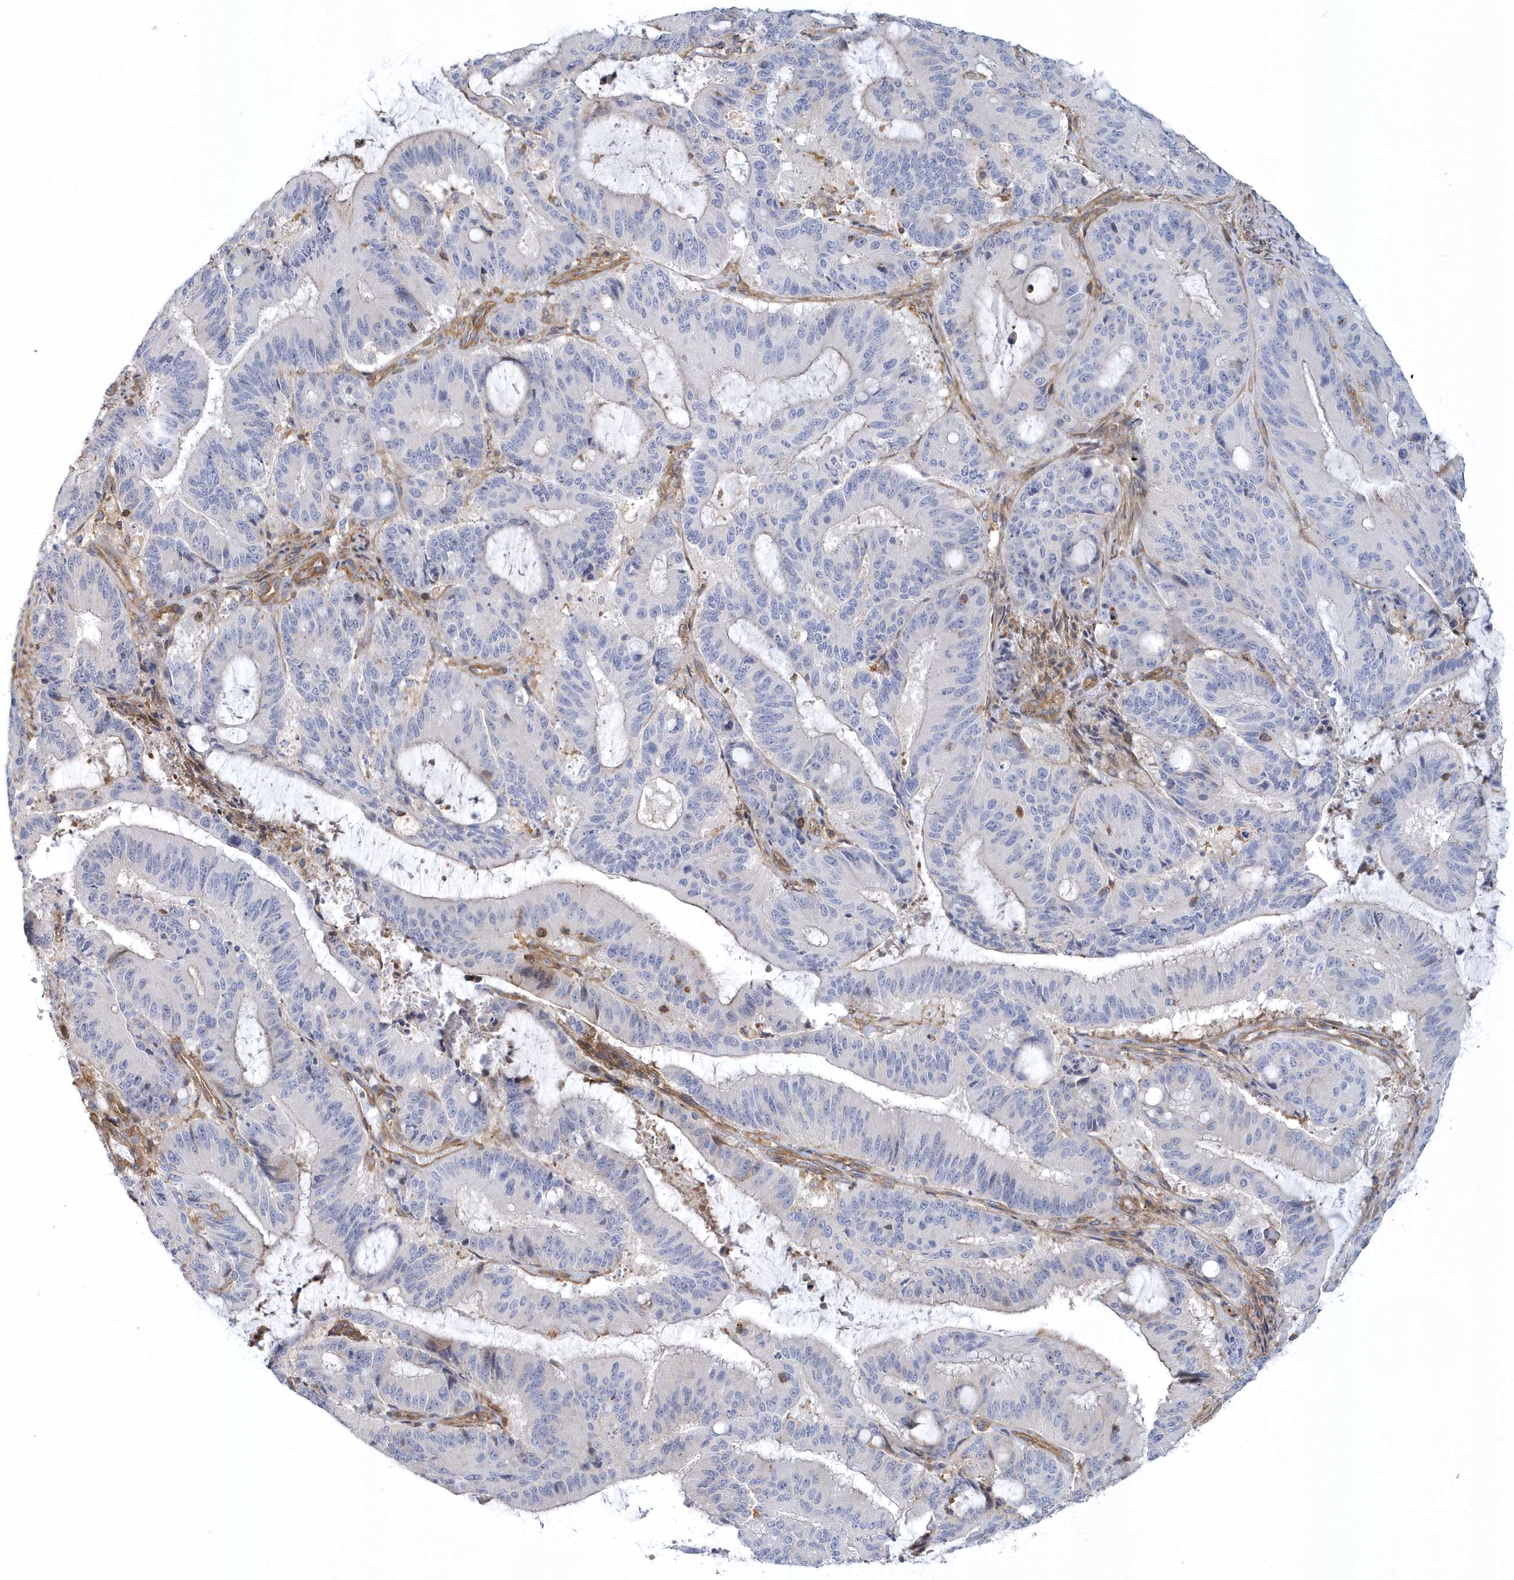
{"staining": {"intensity": "negative", "quantity": "none", "location": "none"}, "tissue": "liver cancer", "cell_type": "Tumor cells", "image_type": "cancer", "snomed": [{"axis": "morphology", "description": "Normal tissue, NOS"}, {"axis": "morphology", "description": "Cholangiocarcinoma"}, {"axis": "topography", "description": "Liver"}, {"axis": "topography", "description": "Peripheral nerve tissue"}], "caption": "Tumor cells show no significant positivity in liver cancer (cholangiocarcinoma).", "gene": "ARAP2", "patient": {"sex": "female", "age": 73}}